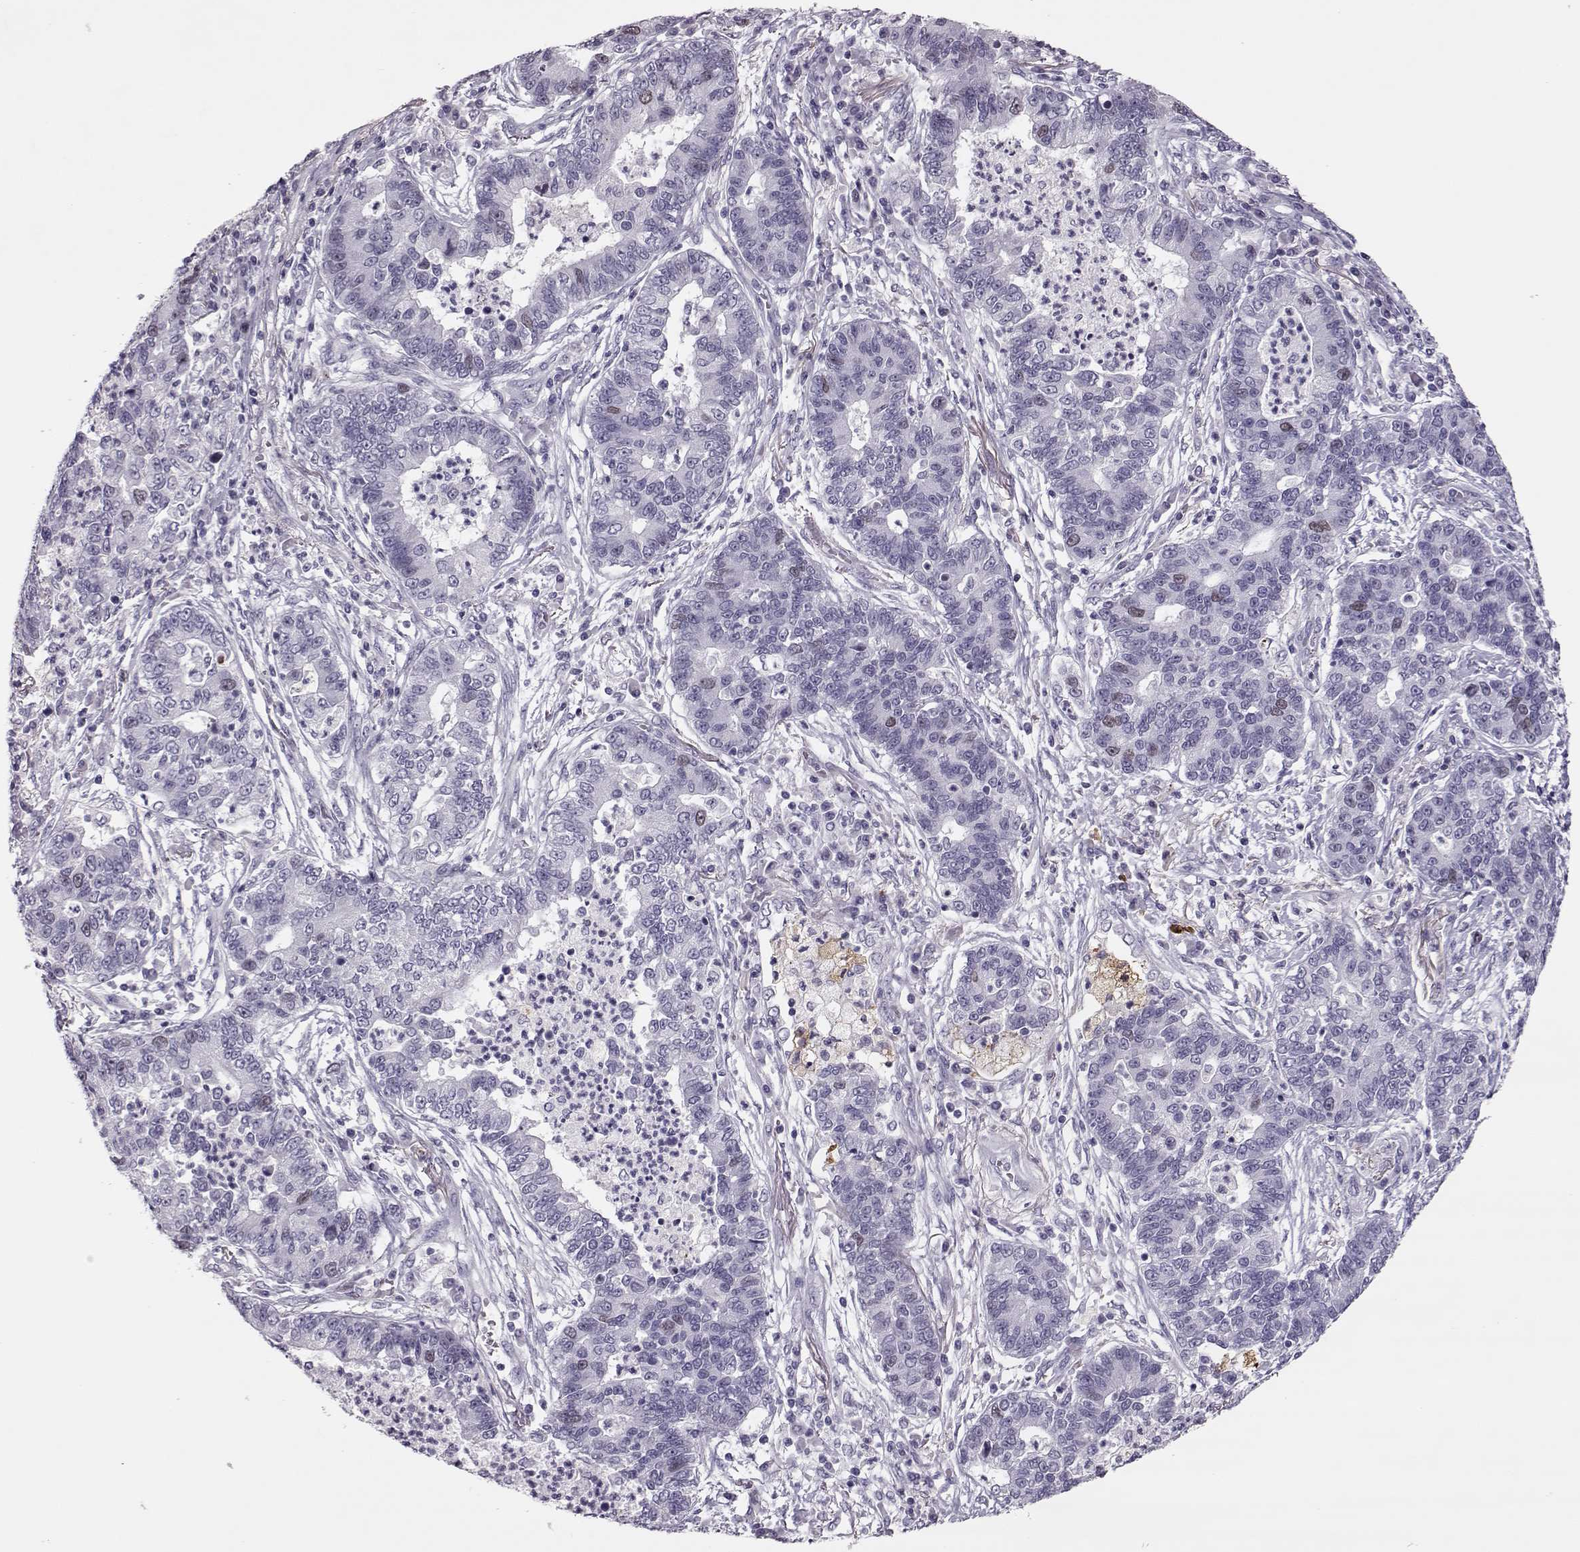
{"staining": {"intensity": "weak", "quantity": "<25%", "location": "nuclear"}, "tissue": "lung cancer", "cell_type": "Tumor cells", "image_type": "cancer", "snomed": [{"axis": "morphology", "description": "Adenocarcinoma, NOS"}, {"axis": "topography", "description": "Lung"}], "caption": "This is a image of immunohistochemistry staining of lung cancer (adenocarcinoma), which shows no staining in tumor cells.", "gene": "SGO1", "patient": {"sex": "female", "age": 57}}